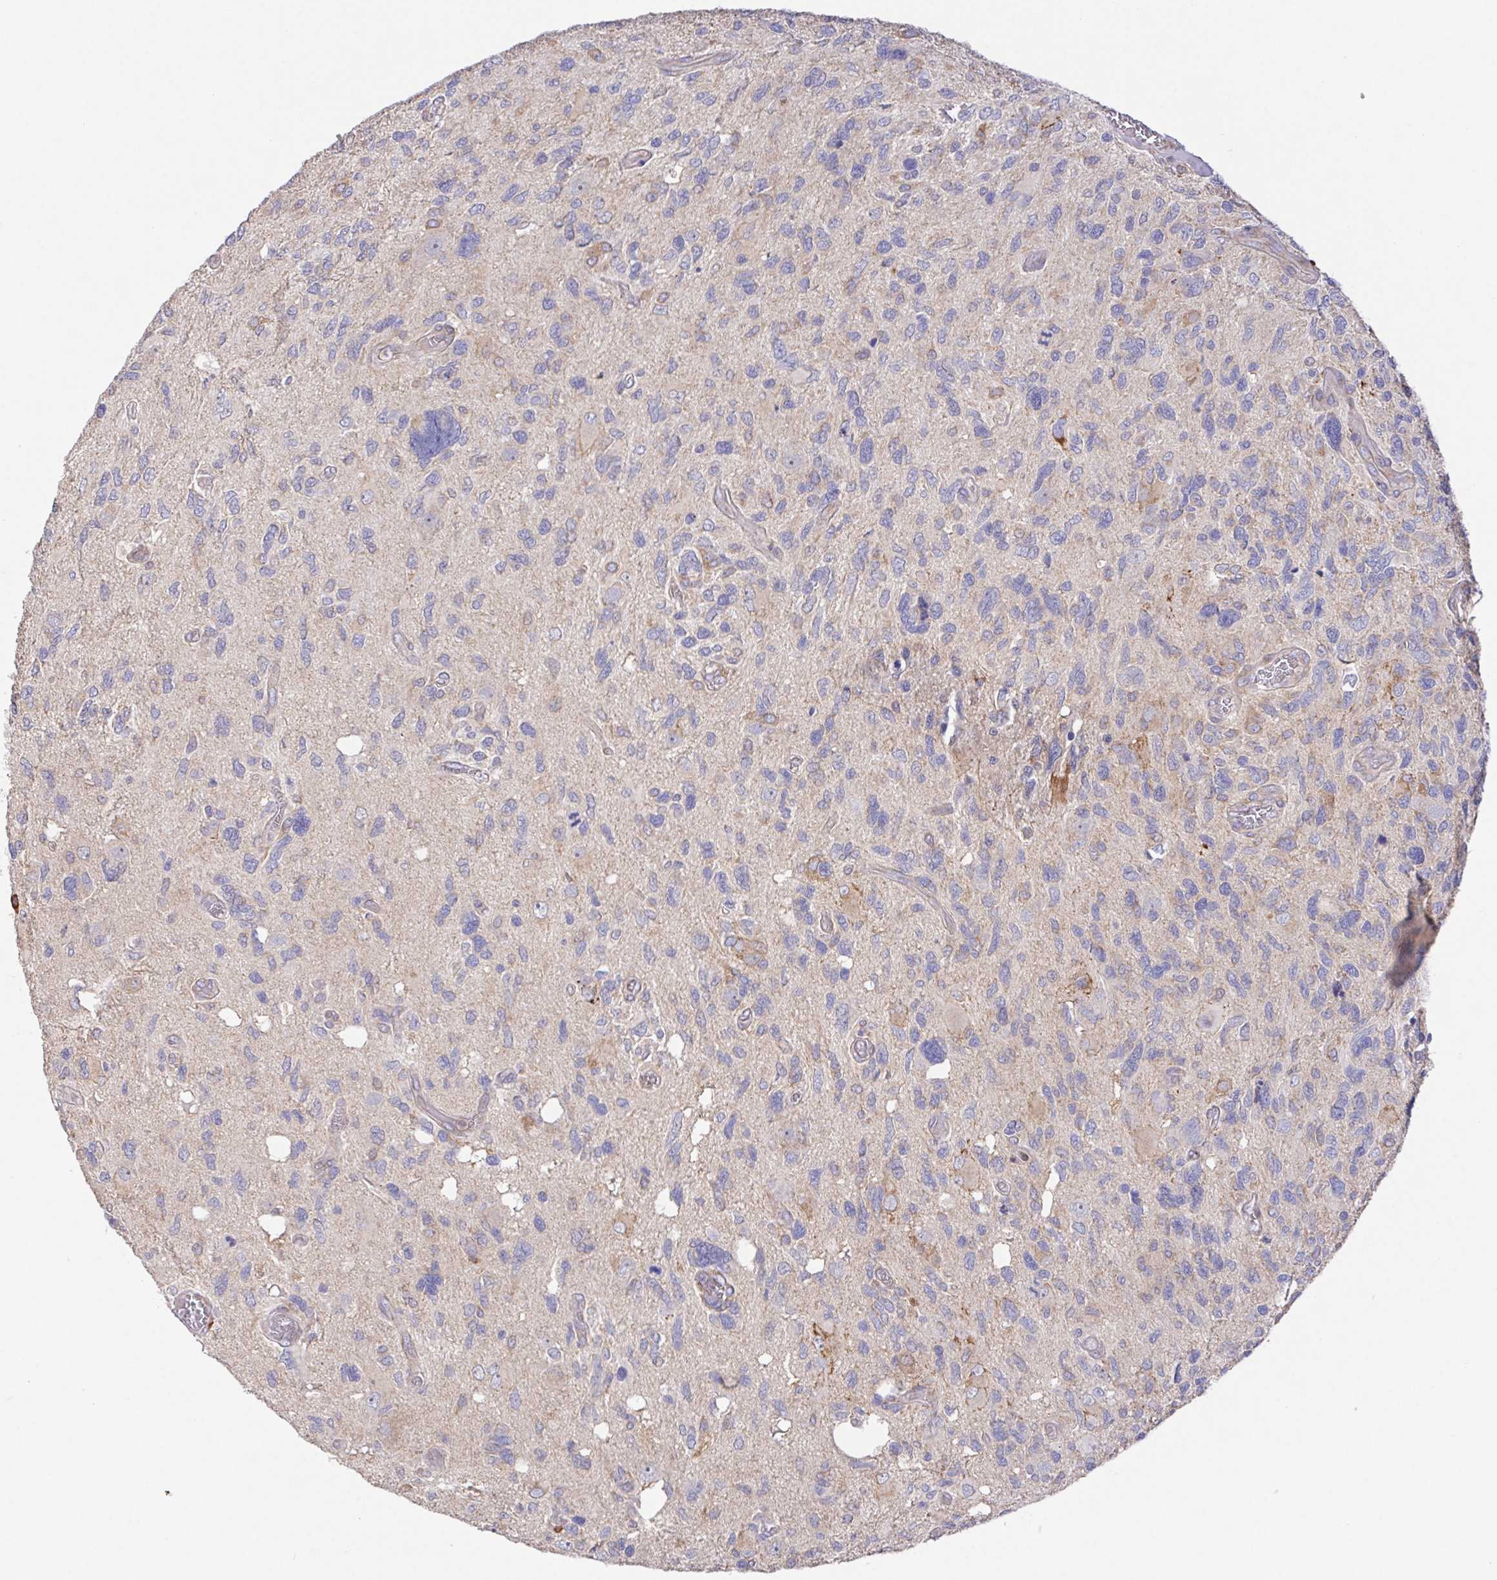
{"staining": {"intensity": "strong", "quantity": "<25%", "location": "cytoplasmic/membranous"}, "tissue": "glioma", "cell_type": "Tumor cells", "image_type": "cancer", "snomed": [{"axis": "morphology", "description": "Glioma, malignant, High grade"}, {"axis": "topography", "description": "Brain"}], "caption": "An IHC image of neoplastic tissue is shown. Protein staining in brown highlights strong cytoplasmic/membranous positivity in glioma within tumor cells. (Stains: DAB in brown, nuclei in blue, Microscopy: brightfield microscopy at high magnification).", "gene": "FAM241A", "patient": {"sex": "male", "age": 49}}